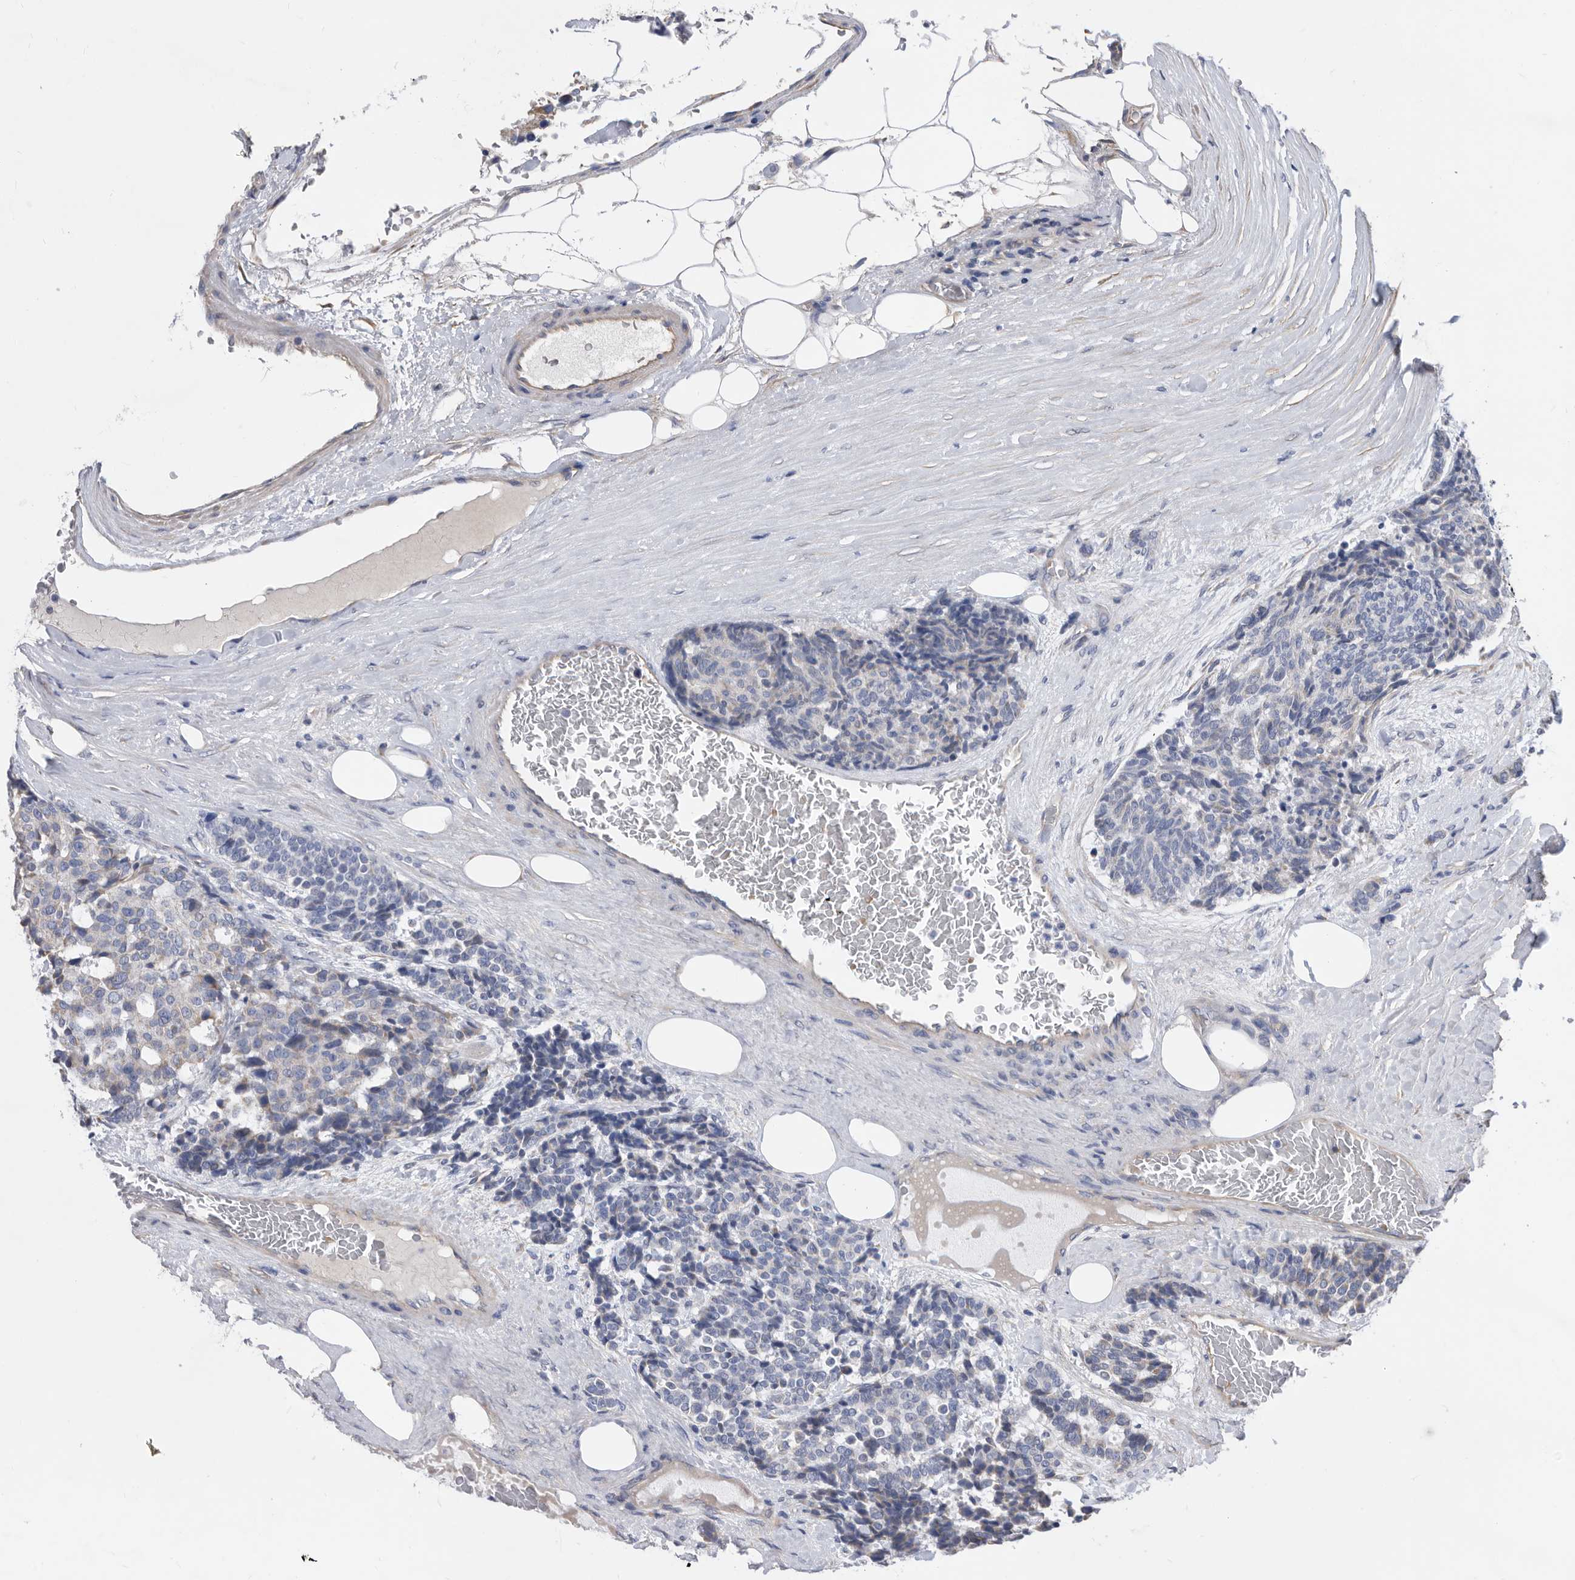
{"staining": {"intensity": "negative", "quantity": "none", "location": "none"}, "tissue": "carcinoid", "cell_type": "Tumor cells", "image_type": "cancer", "snomed": [{"axis": "morphology", "description": "Carcinoid, malignant, NOS"}, {"axis": "topography", "description": "Pancreas"}], "caption": "This is an immunohistochemistry (IHC) photomicrograph of carcinoid (malignant). There is no staining in tumor cells.", "gene": "ATP13A3", "patient": {"sex": "female", "age": 54}}